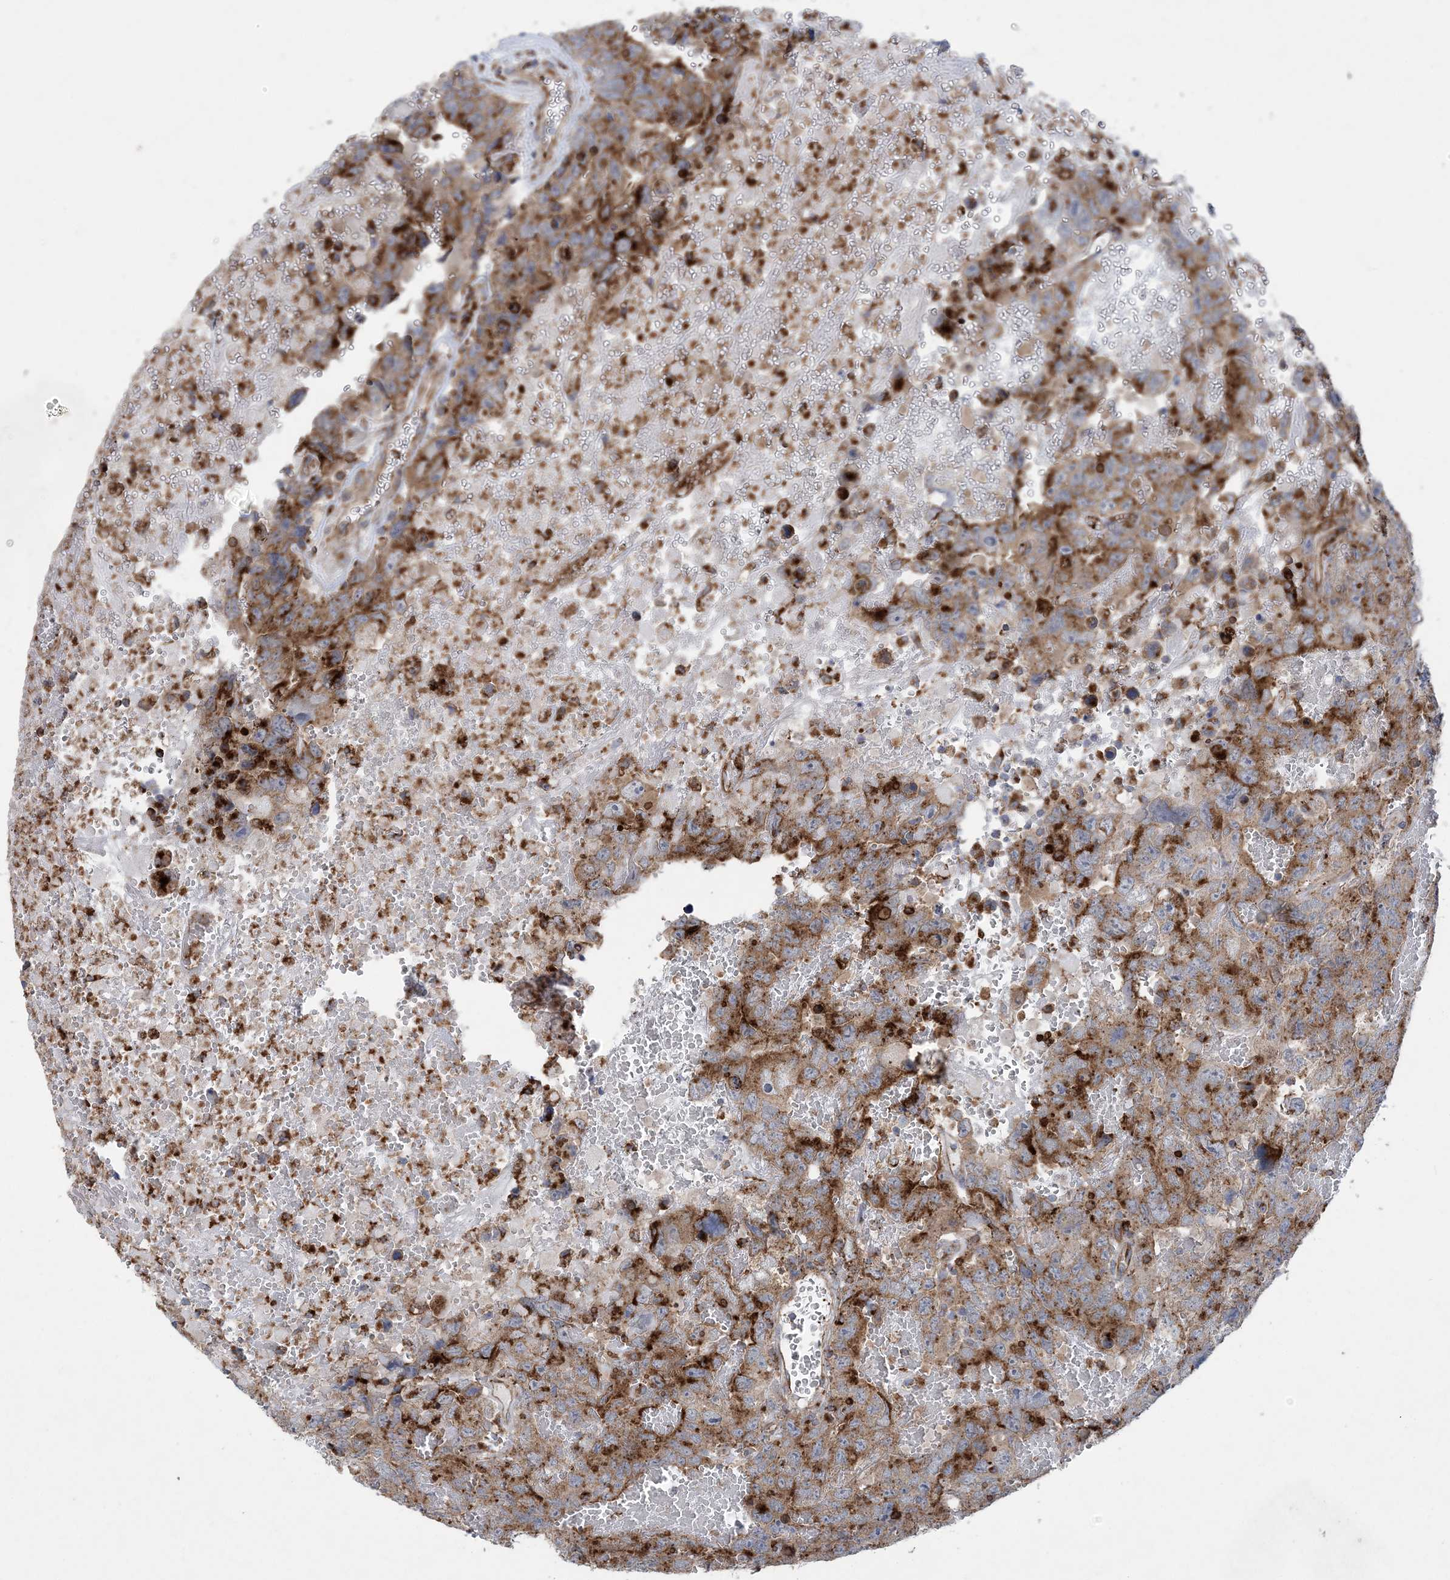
{"staining": {"intensity": "moderate", "quantity": ">75%", "location": "cytoplasmic/membranous"}, "tissue": "testis cancer", "cell_type": "Tumor cells", "image_type": "cancer", "snomed": [{"axis": "morphology", "description": "Carcinoma, Embryonal, NOS"}, {"axis": "topography", "description": "Testis"}], "caption": "Moderate cytoplasmic/membranous expression is present in approximately >75% of tumor cells in embryonal carcinoma (testis).", "gene": "PTTG1IP", "patient": {"sex": "male", "age": 45}}